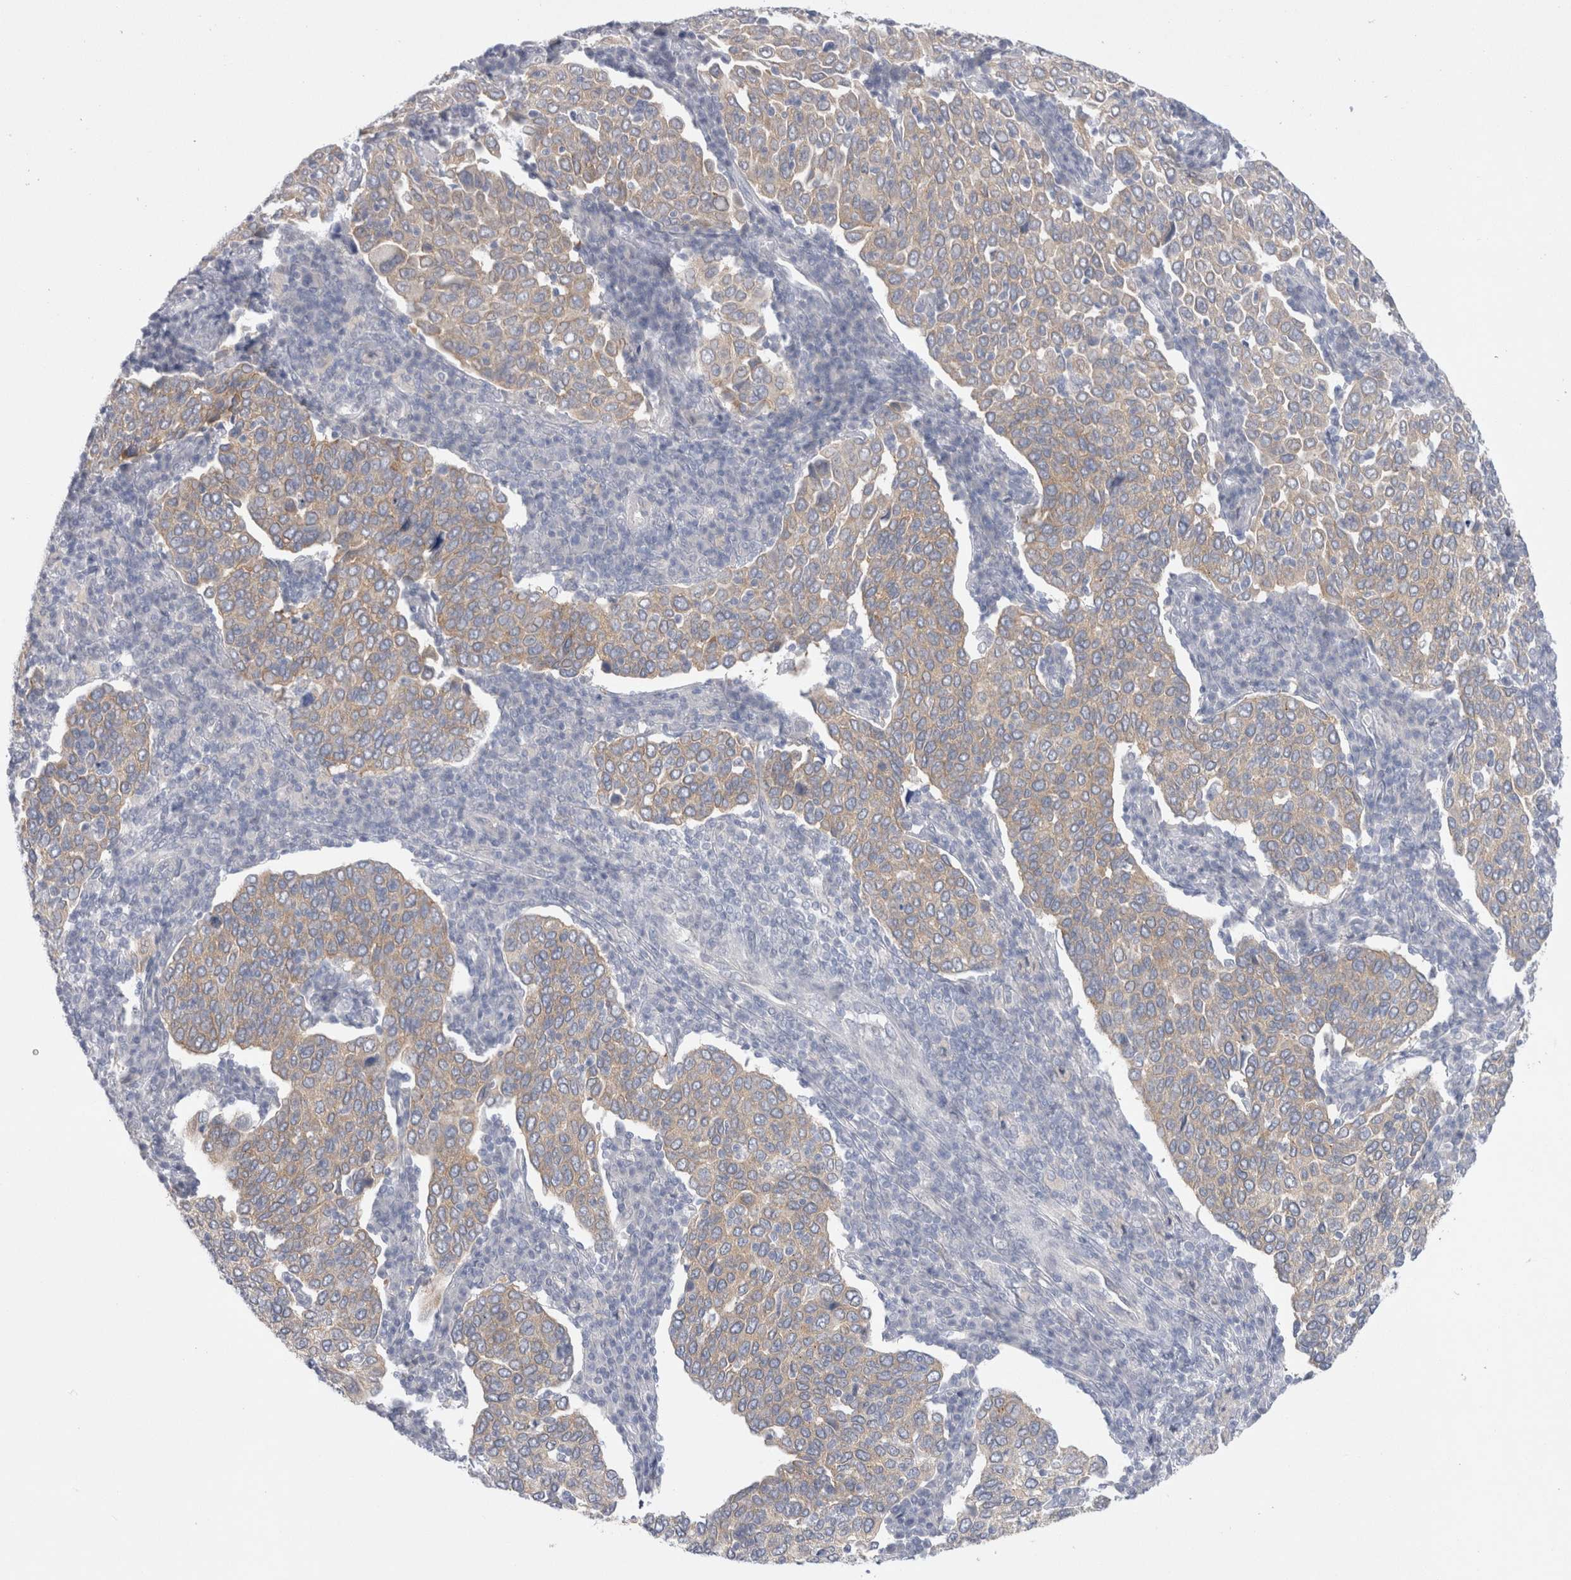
{"staining": {"intensity": "weak", "quantity": "25%-75%", "location": "cytoplasmic/membranous"}, "tissue": "cervical cancer", "cell_type": "Tumor cells", "image_type": "cancer", "snomed": [{"axis": "morphology", "description": "Squamous cell carcinoma, NOS"}, {"axis": "topography", "description": "Cervix"}], "caption": "The image exhibits immunohistochemical staining of cervical cancer (squamous cell carcinoma). There is weak cytoplasmic/membranous staining is identified in approximately 25%-75% of tumor cells. The protein of interest is shown in brown color, while the nuclei are stained blue.", "gene": "WIPF2", "patient": {"sex": "female", "age": 40}}